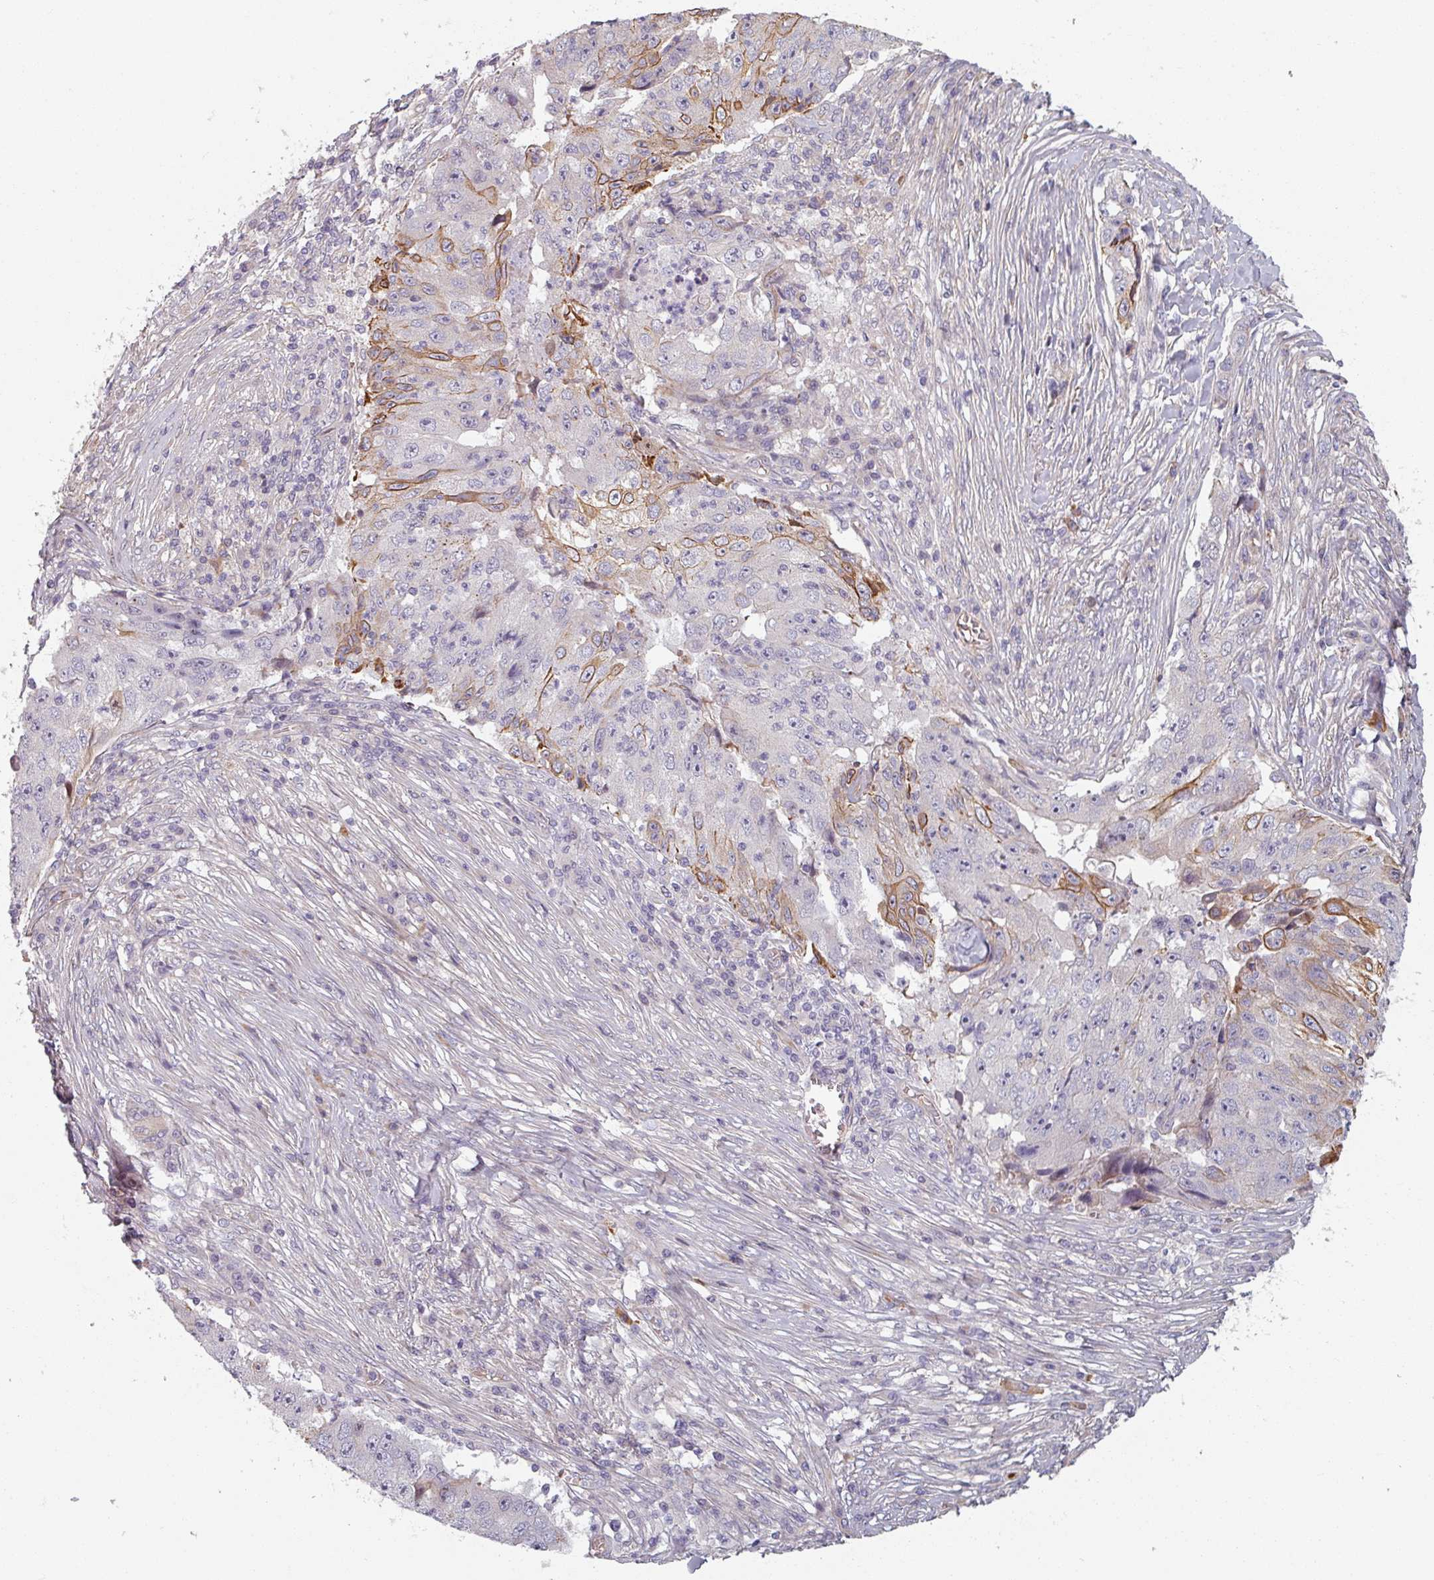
{"staining": {"intensity": "moderate", "quantity": "<25%", "location": "cytoplasmic/membranous"}, "tissue": "lung cancer", "cell_type": "Tumor cells", "image_type": "cancer", "snomed": [{"axis": "morphology", "description": "Squamous cell carcinoma, NOS"}, {"axis": "topography", "description": "Lung"}], "caption": "Human lung cancer (squamous cell carcinoma) stained with a protein marker exhibits moderate staining in tumor cells.", "gene": "C4BPB", "patient": {"sex": "male", "age": 64}}